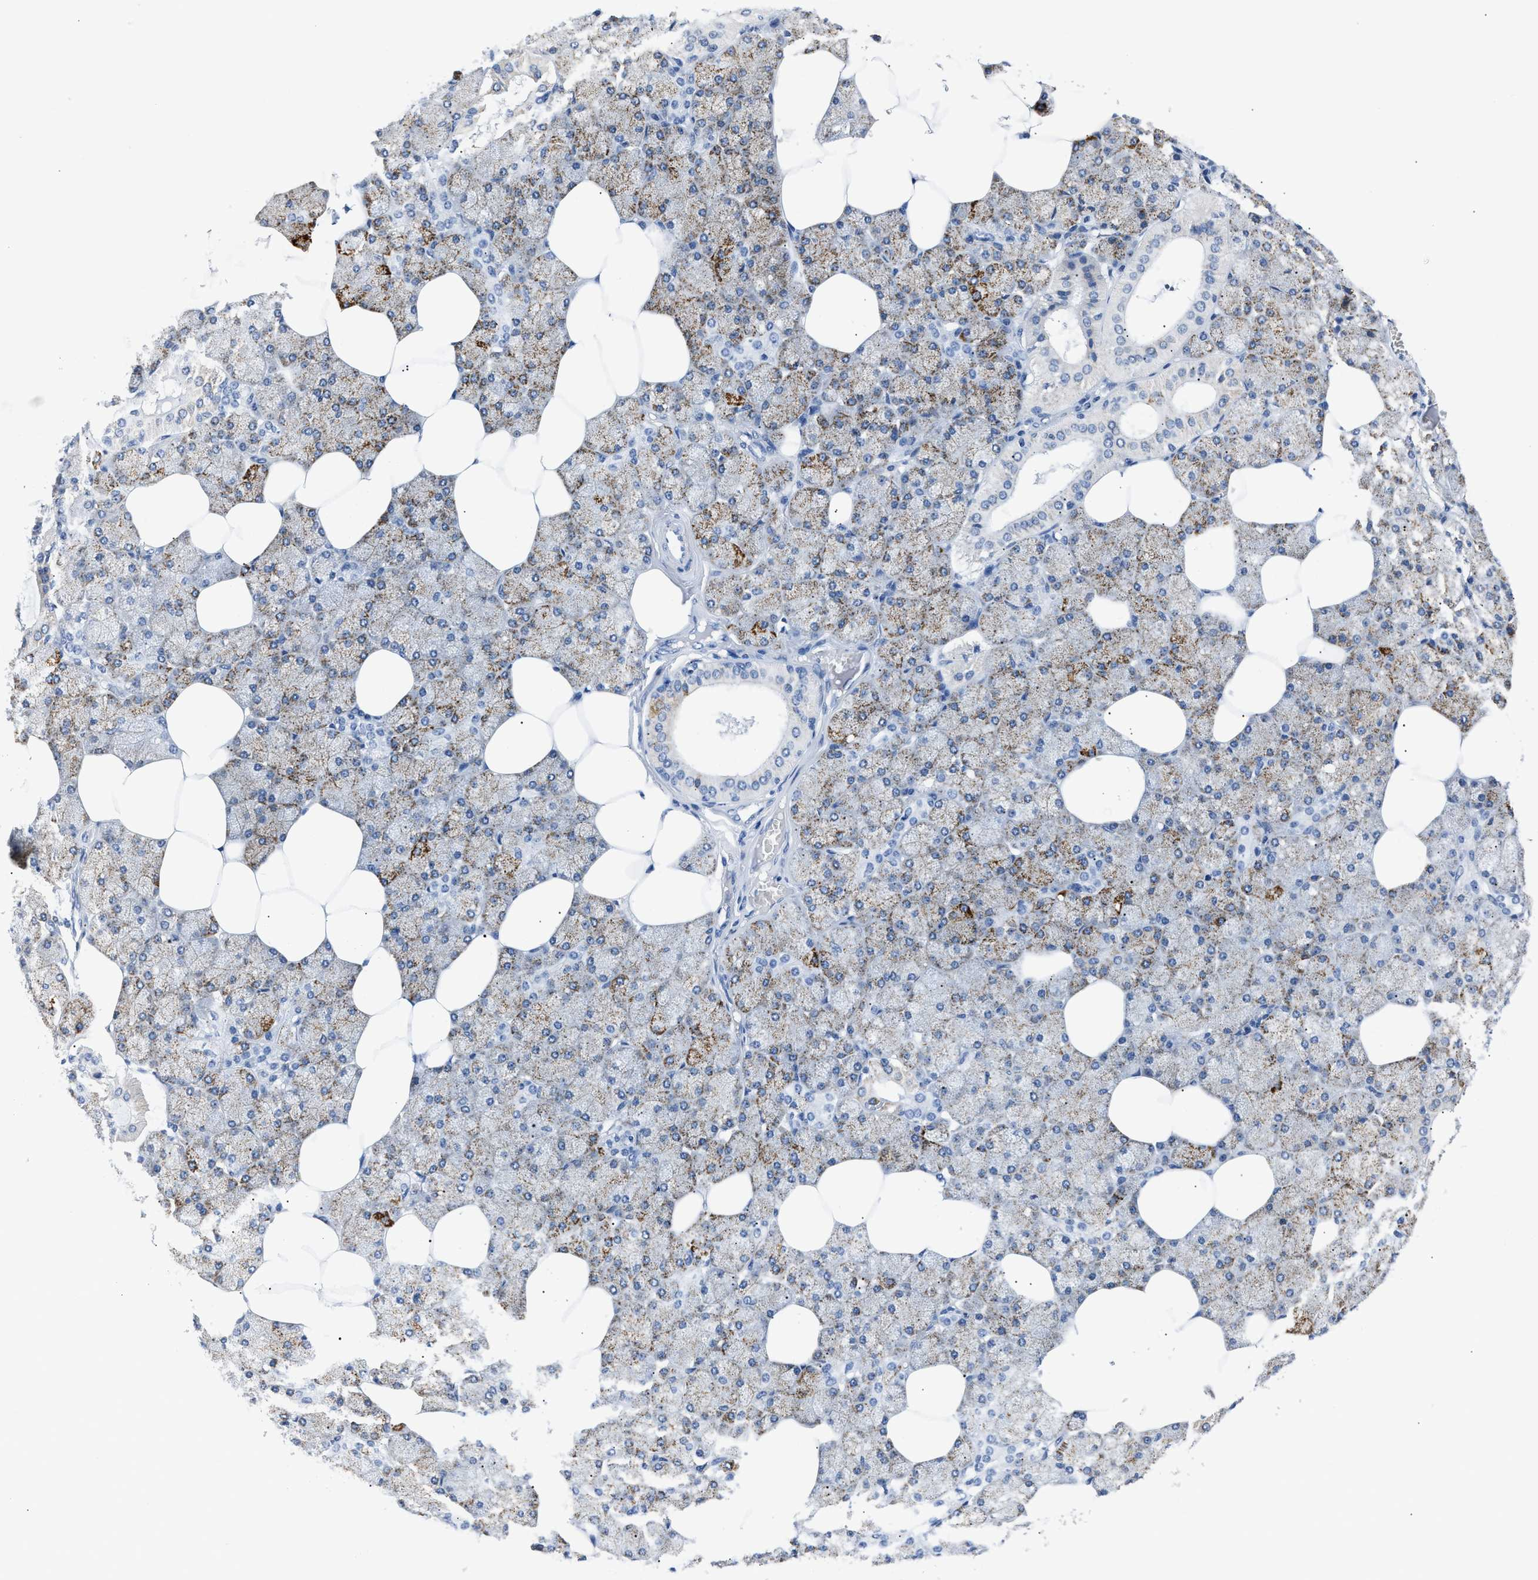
{"staining": {"intensity": "moderate", "quantity": "25%-75%", "location": "cytoplasmic/membranous"}, "tissue": "salivary gland", "cell_type": "Glandular cells", "image_type": "normal", "snomed": [{"axis": "morphology", "description": "Normal tissue, NOS"}, {"axis": "topography", "description": "Salivary gland"}], "caption": "This micrograph reveals immunohistochemistry (IHC) staining of normal human salivary gland, with medium moderate cytoplasmic/membranous positivity in about 25%-75% of glandular cells.", "gene": "AMACR", "patient": {"sex": "male", "age": 62}}